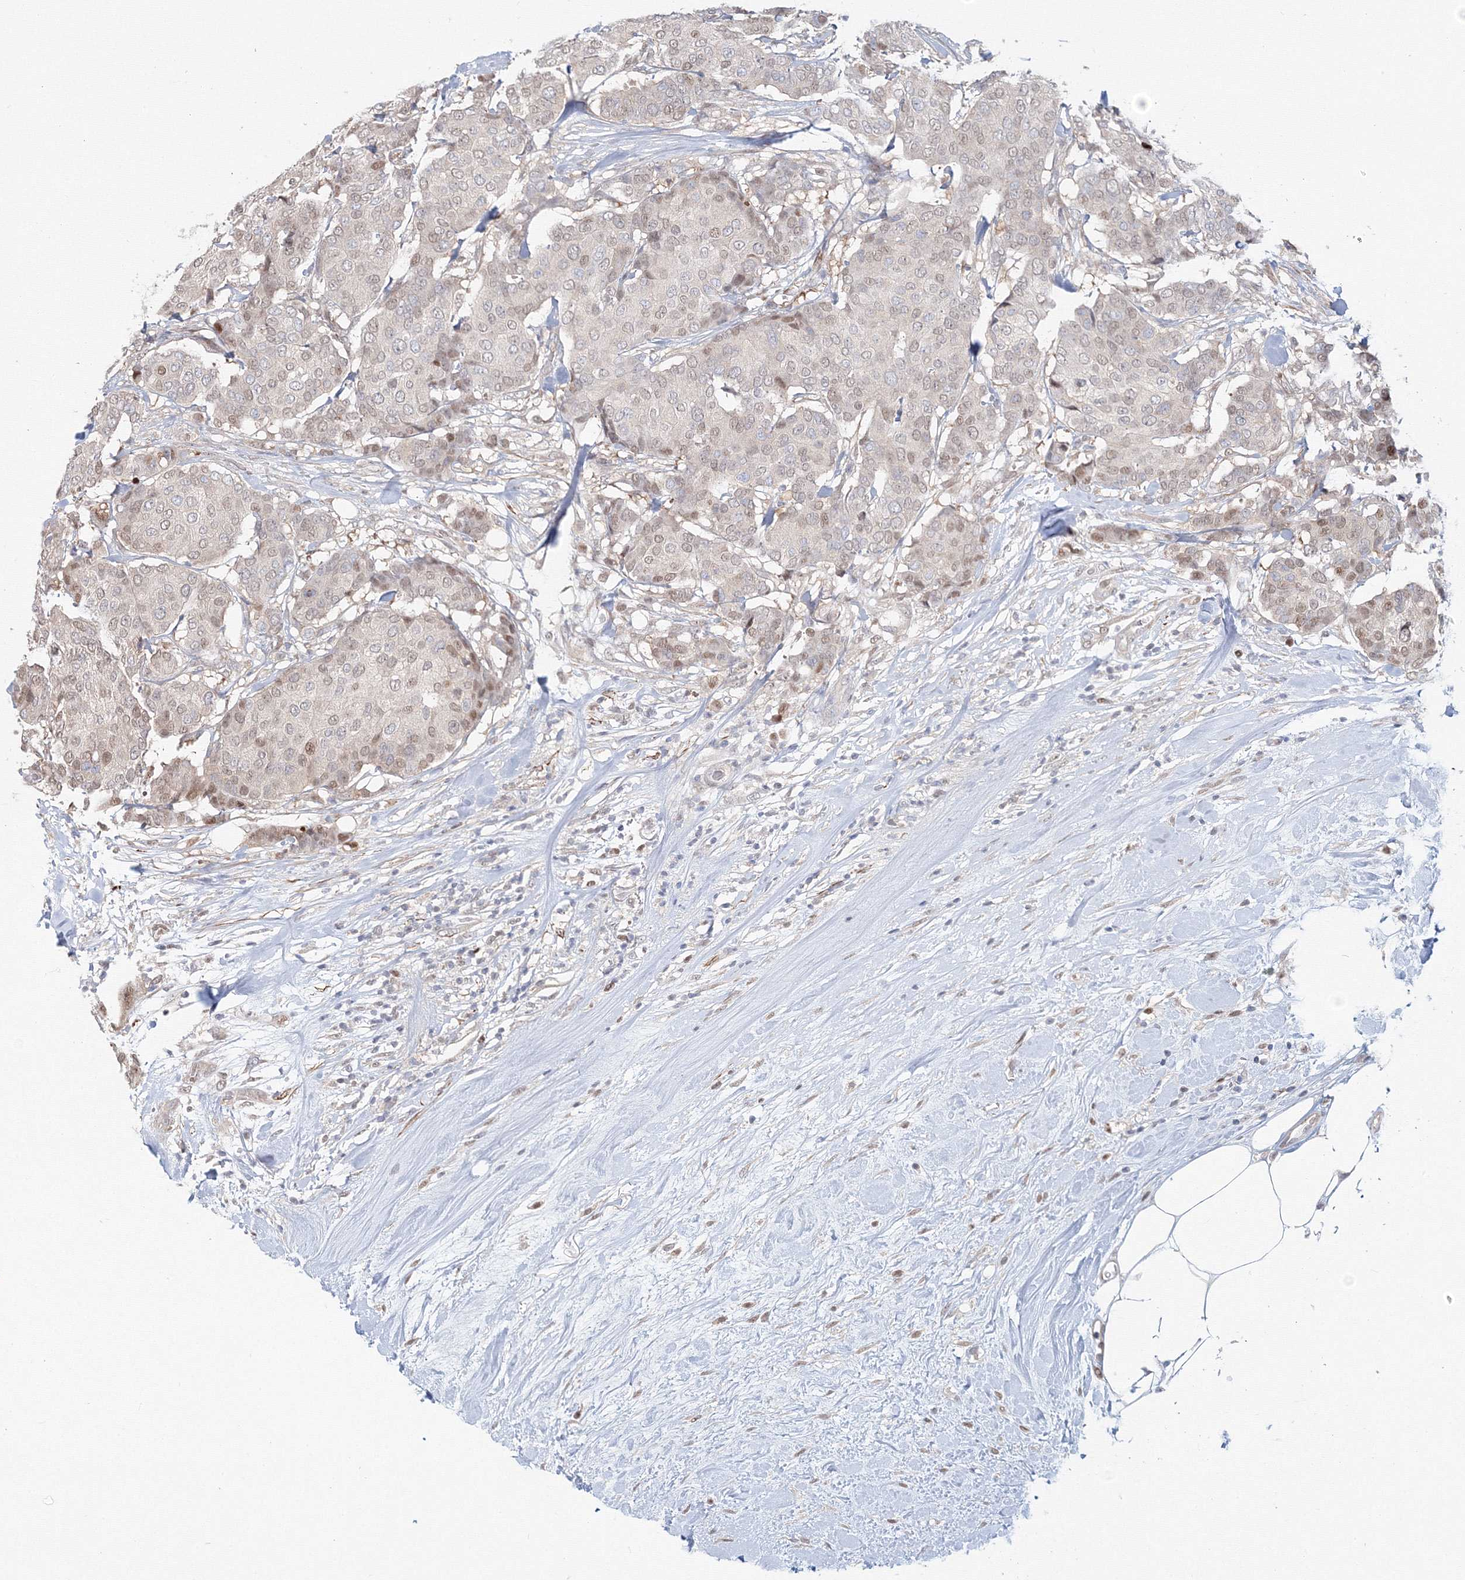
{"staining": {"intensity": "weak", "quantity": "25%-75%", "location": "nuclear"}, "tissue": "breast cancer", "cell_type": "Tumor cells", "image_type": "cancer", "snomed": [{"axis": "morphology", "description": "Duct carcinoma"}, {"axis": "topography", "description": "Breast"}], "caption": "High-magnification brightfield microscopy of breast cancer (invasive ductal carcinoma) stained with DAB (3,3'-diaminobenzidine) (brown) and counterstained with hematoxylin (blue). tumor cells exhibit weak nuclear expression is seen in about25%-75% of cells.", "gene": "ARHGAP21", "patient": {"sex": "female", "age": 75}}